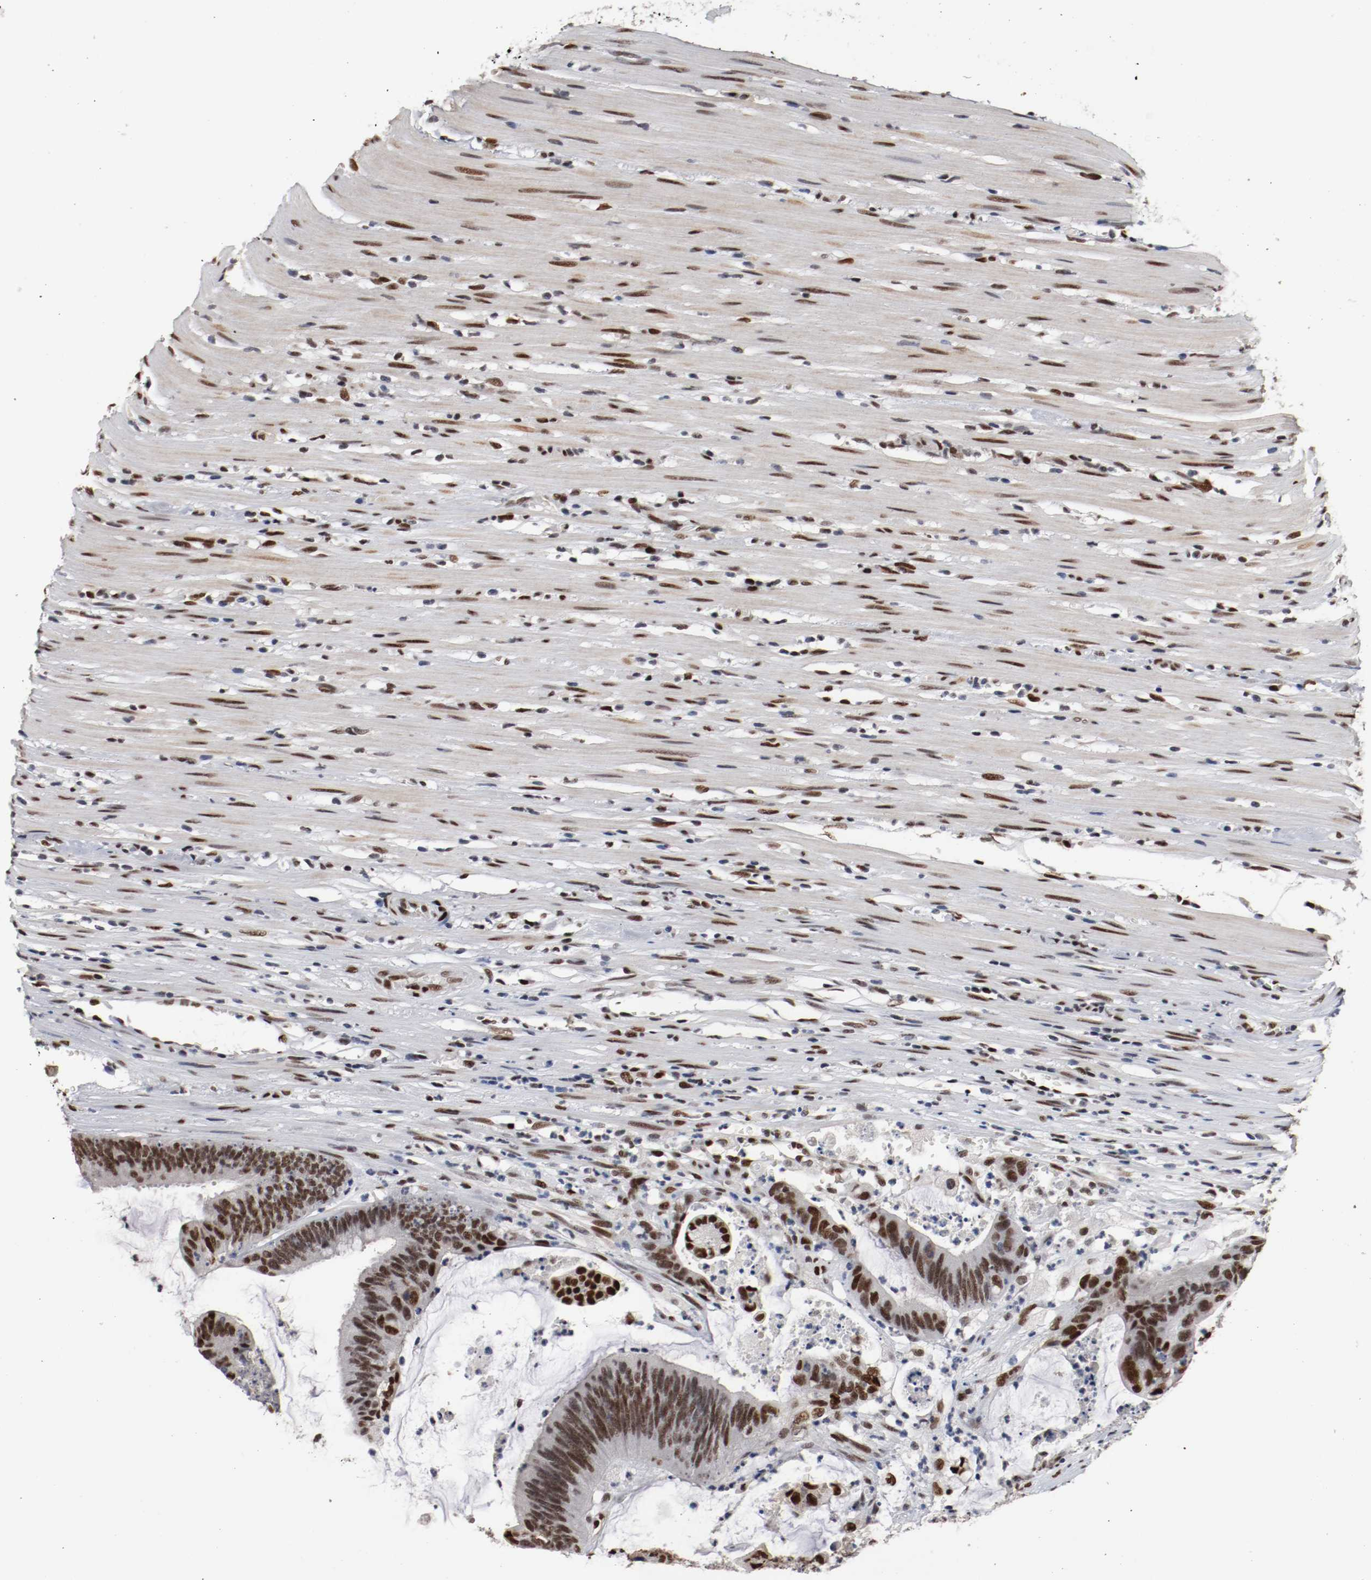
{"staining": {"intensity": "strong", "quantity": ">75%", "location": "nuclear"}, "tissue": "colorectal cancer", "cell_type": "Tumor cells", "image_type": "cancer", "snomed": [{"axis": "morphology", "description": "Adenocarcinoma, NOS"}, {"axis": "topography", "description": "Rectum"}], "caption": "An image of colorectal cancer stained for a protein reveals strong nuclear brown staining in tumor cells. The staining was performed using DAB to visualize the protein expression in brown, while the nuclei were stained in blue with hematoxylin (Magnification: 20x).", "gene": "MEF2D", "patient": {"sex": "female", "age": 66}}